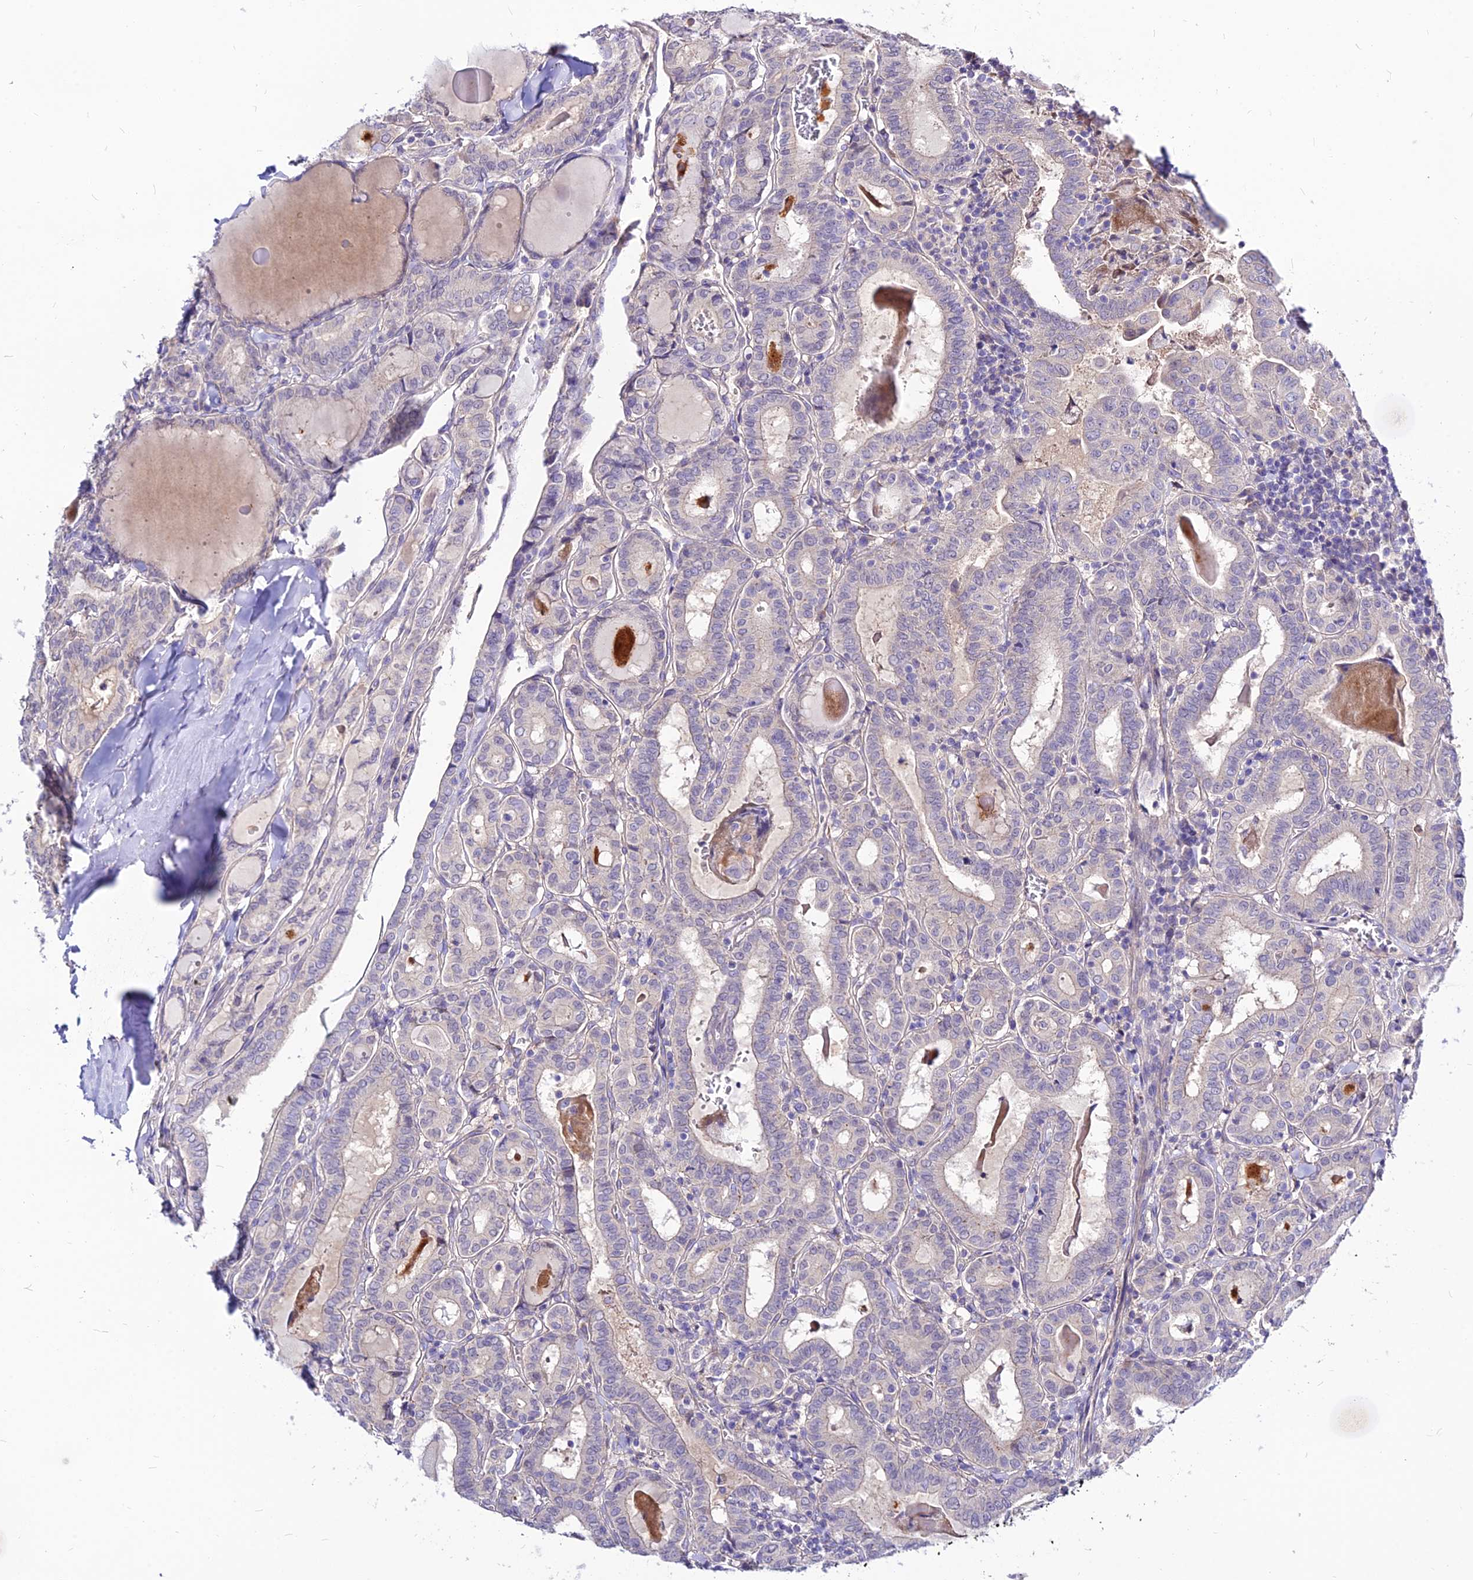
{"staining": {"intensity": "negative", "quantity": "none", "location": "none"}, "tissue": "thyroid cancer", "cell_type": "Tumor cells", "image_type": "cancer", "snomed": [{"axis": "morphology", "description": "Papillary adenocarcinoma, NOS"}, {"axis": "topography", "description": "Thyroid gland"}], "caption": "An immunohistochemistry (IHC) micrograph of thyroid papillary adenocarcinoma is shown. There is no staining in tumor cells of thyroid papillary adenocarcinoma.", "gene": "CZIB", "patient": {"sex": "female", "age": 72}}